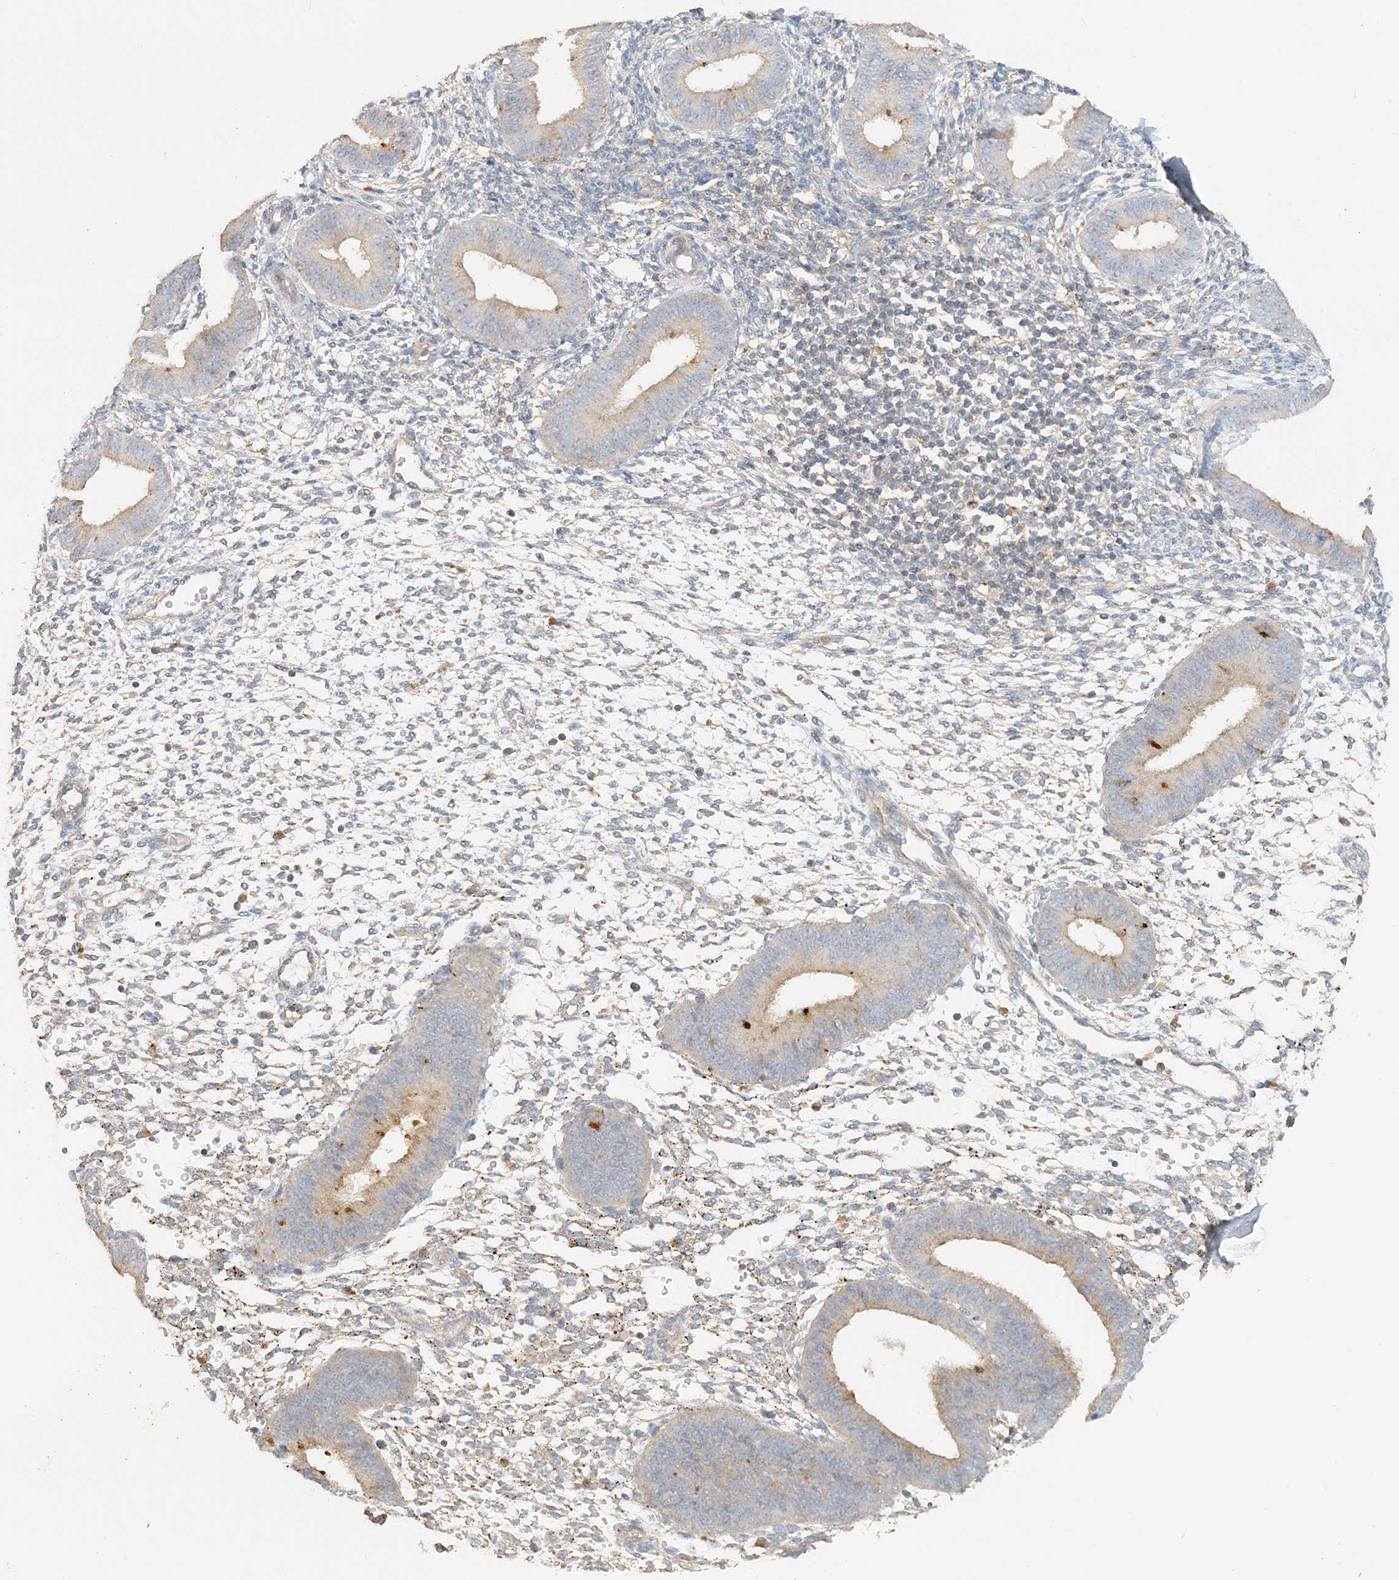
{"staining": {"intensity": "moderate", "quantity": "<25%", "location": "cytoplasmic/membranous"}, "tissue": "endometrium", "cell_type": "Cells in endometrial stroma", "image_type": "normal", "snomed": [{"axis": "morphology", "description": "Normal tissue, NOS"}, {"axis": "topography", "description": "Uterus"}, {"axis": "topography", "description": "Endometrium"}], "caption": "This image demonstrates IHC staining of benign endometrium, with low moderate cytoplasmic/membranous positivity in approximately <25% of cells in endometrial stroma.", "gene": "SPPL2A", "patient": {"sex": "female", "age": 48}}